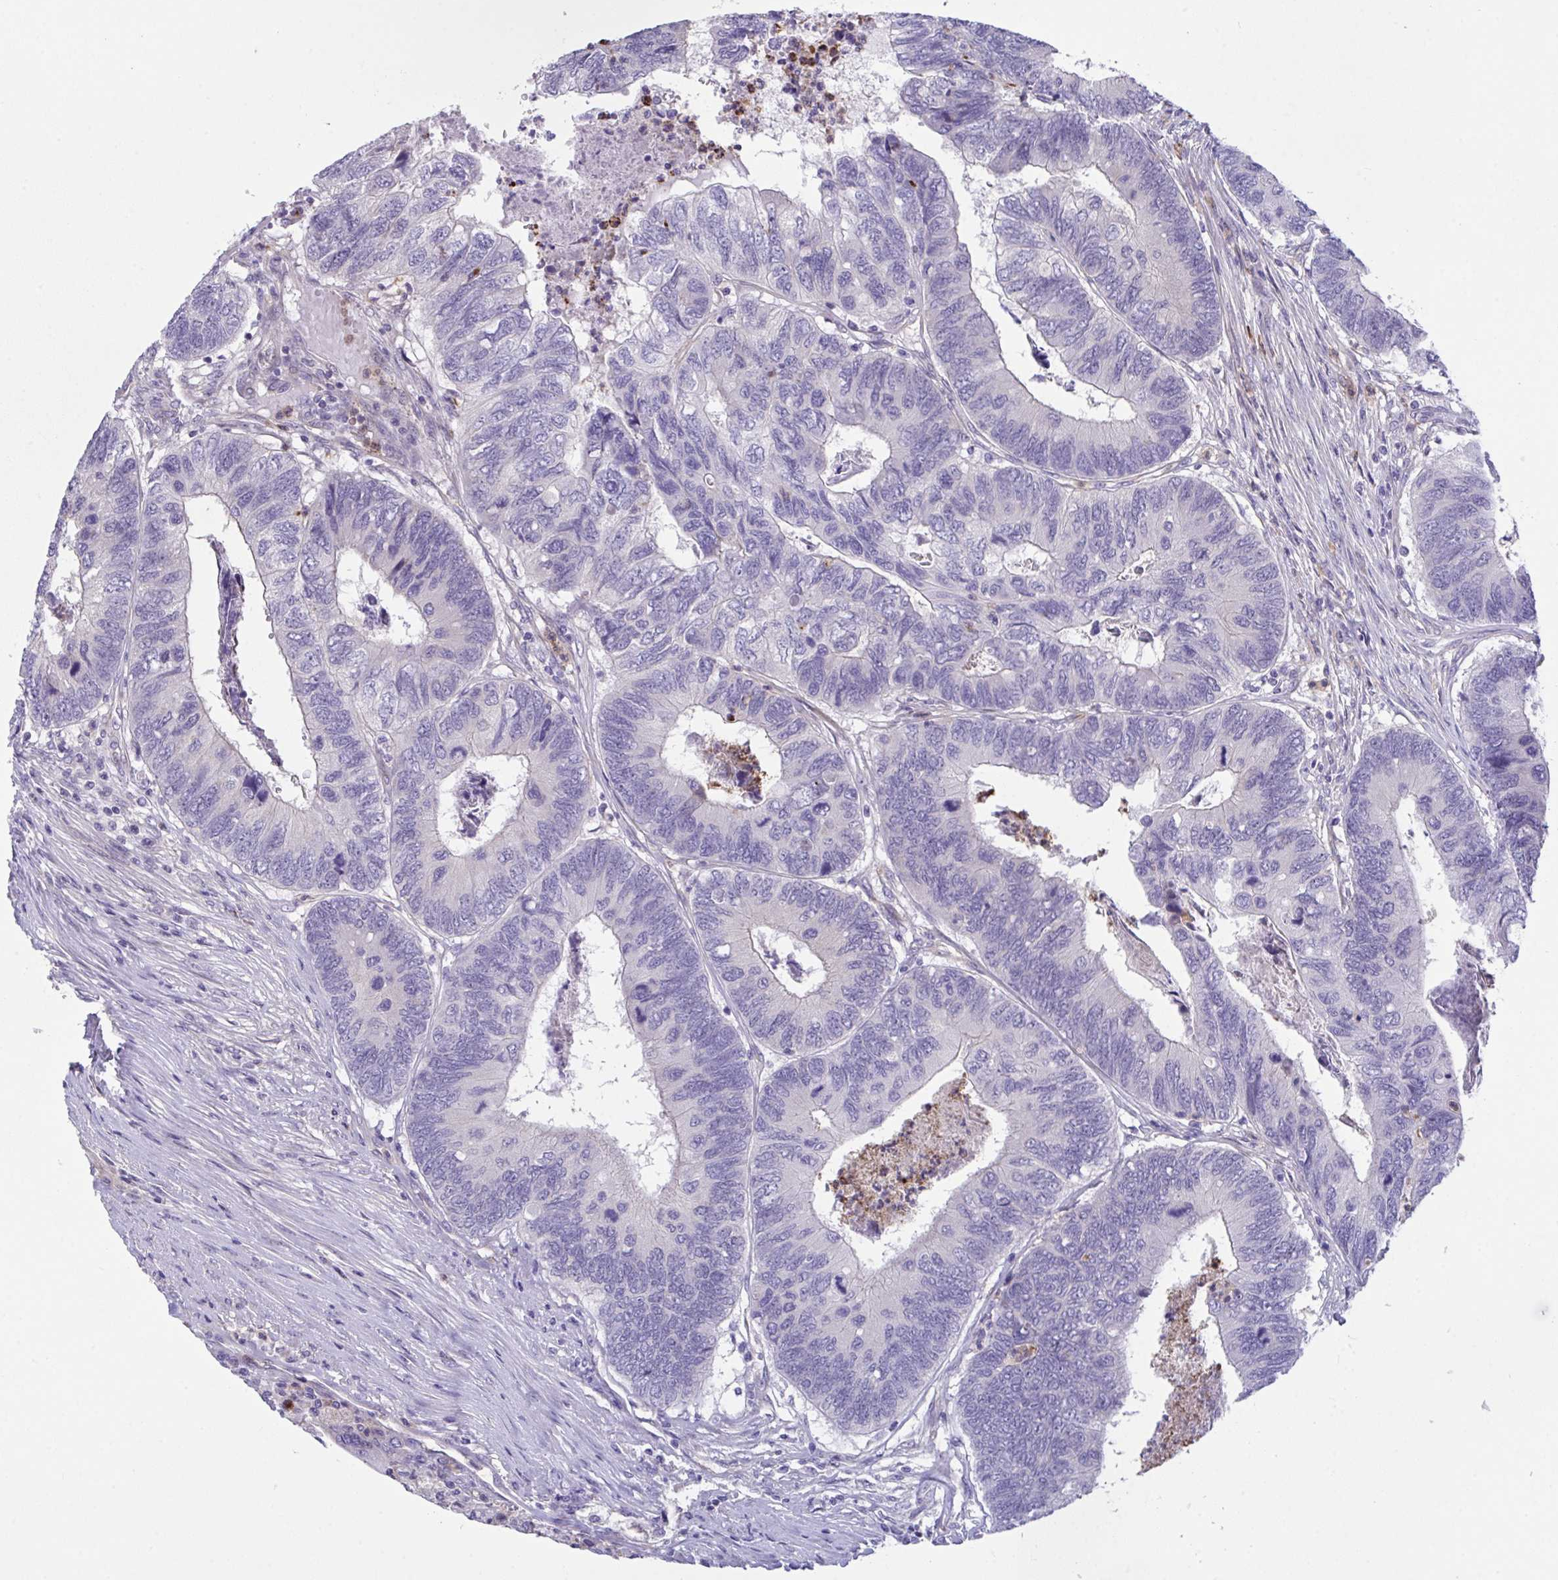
{"staining": {"intensity": "negative", "quantity": "none", "location": "none"}, "tissue": "colorectal cancer", "cell_type": "Tumor cells", "image_type": "cancer", "snomed": [{"axis": "morphology", "description": "Adenocarcinoma, NOS"}, {"axis": "topography", "description": "Colon"}], "caption": "Protein analysis of adenocarcinoma (colorectal) exhibits no significant staining in tumor cells. Nuclei are stained in blue.", "gene": "RHOXF1", "patient": {"sex": "female", "age": 67}}